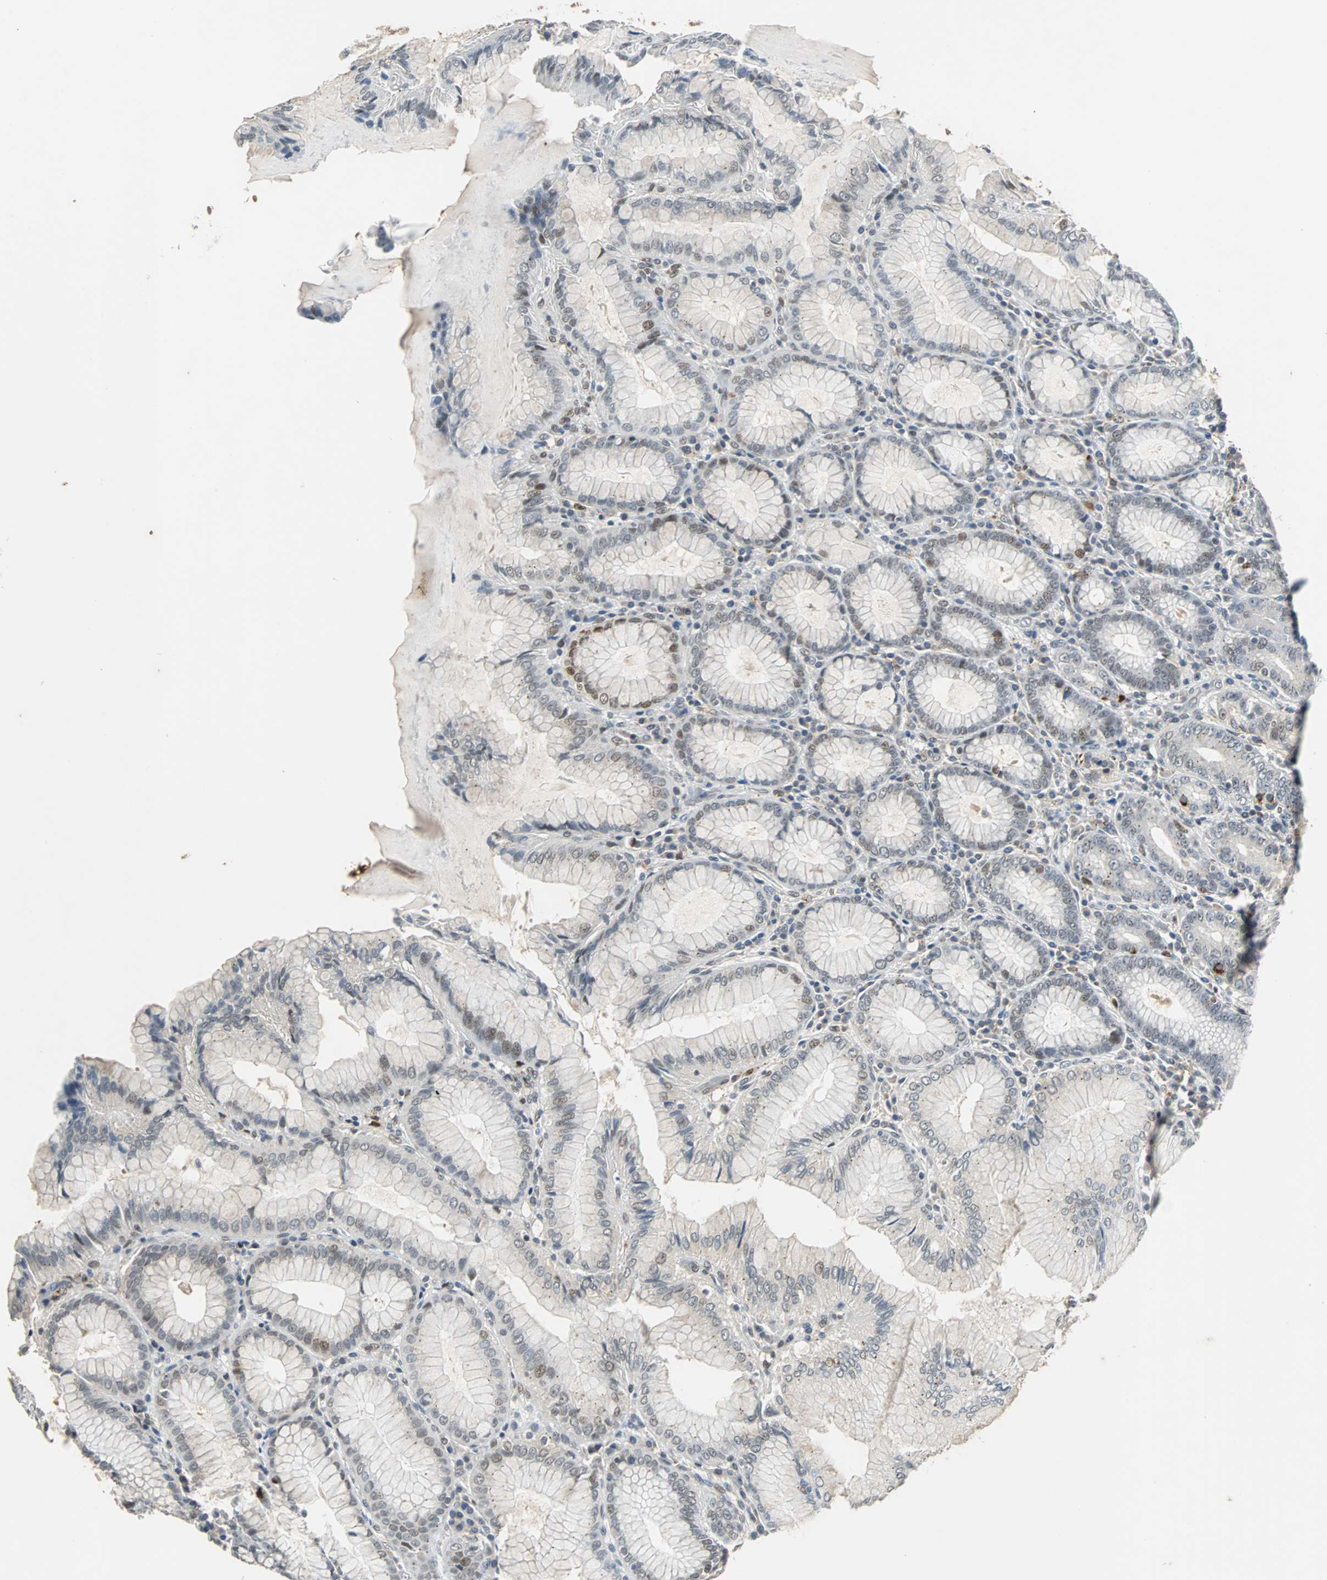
{"staining": {"intensity": "moderate", "quantity": "25%-75%", "location": "cytoplasmic/membranous"}, "tissue": "stomach", "cell_type": "Glandular cells", "image_type": "normal", "snomed": [{"axis": "morphology", "description": "Normal tissue, NOS"}, {"axis": "topography", "description": "Stomach, lower"}], "caption": "Immunohistochemical staining of benign human stomach demonstrates moderate cytoplasmic/membranous protein staining in approximately 25%-75% of glandular cells. Using DAB (brown) and hematoxylin (blue) stains, captured at high magnification using brightfield microscopy.", "gene": "HLX", "patient": {"sex": "female", "age": 76}}